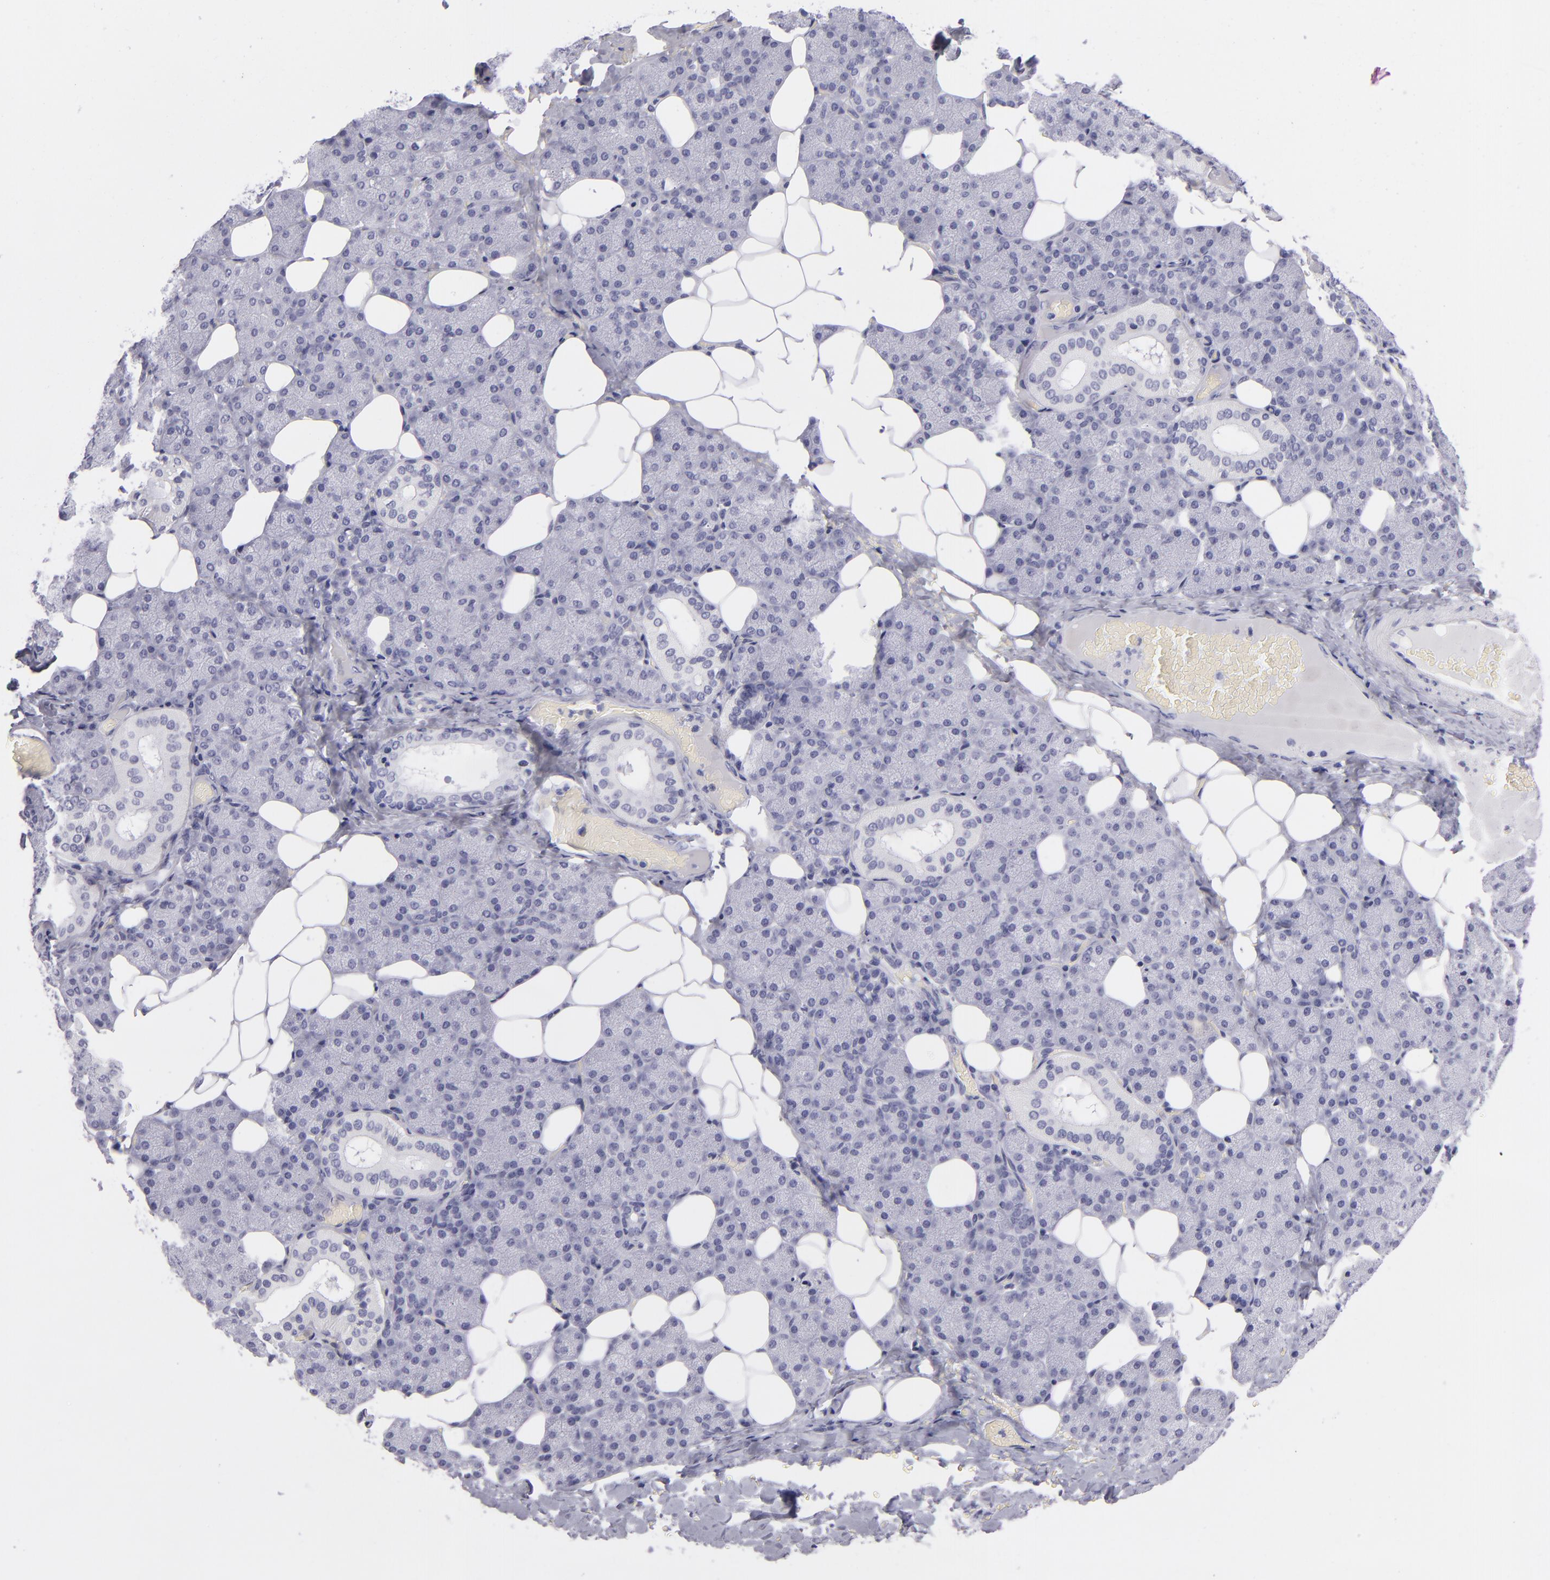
{"staining": {"intensity": "negative", "quantity": "none", "location": "none"}, "tissue": "salivary gland", "cell_type": "Glandular cells", "image_type": "normal", "snomed": [{"axis": "morphology", "description": "Normal tissue, NOS"}, {"axis": "topography", "description": "Lymph node"}, {"axis": "topography", "description": "Salivary gland"}], "caption": "Glandular cells show no significant expression in benign salivary gland. (DAB (3,3'-diaminobenzidine) IHC with hematoxylin counter stain).", "gene": "VIL1", "patient": {"sex": "male", "age": 8}}